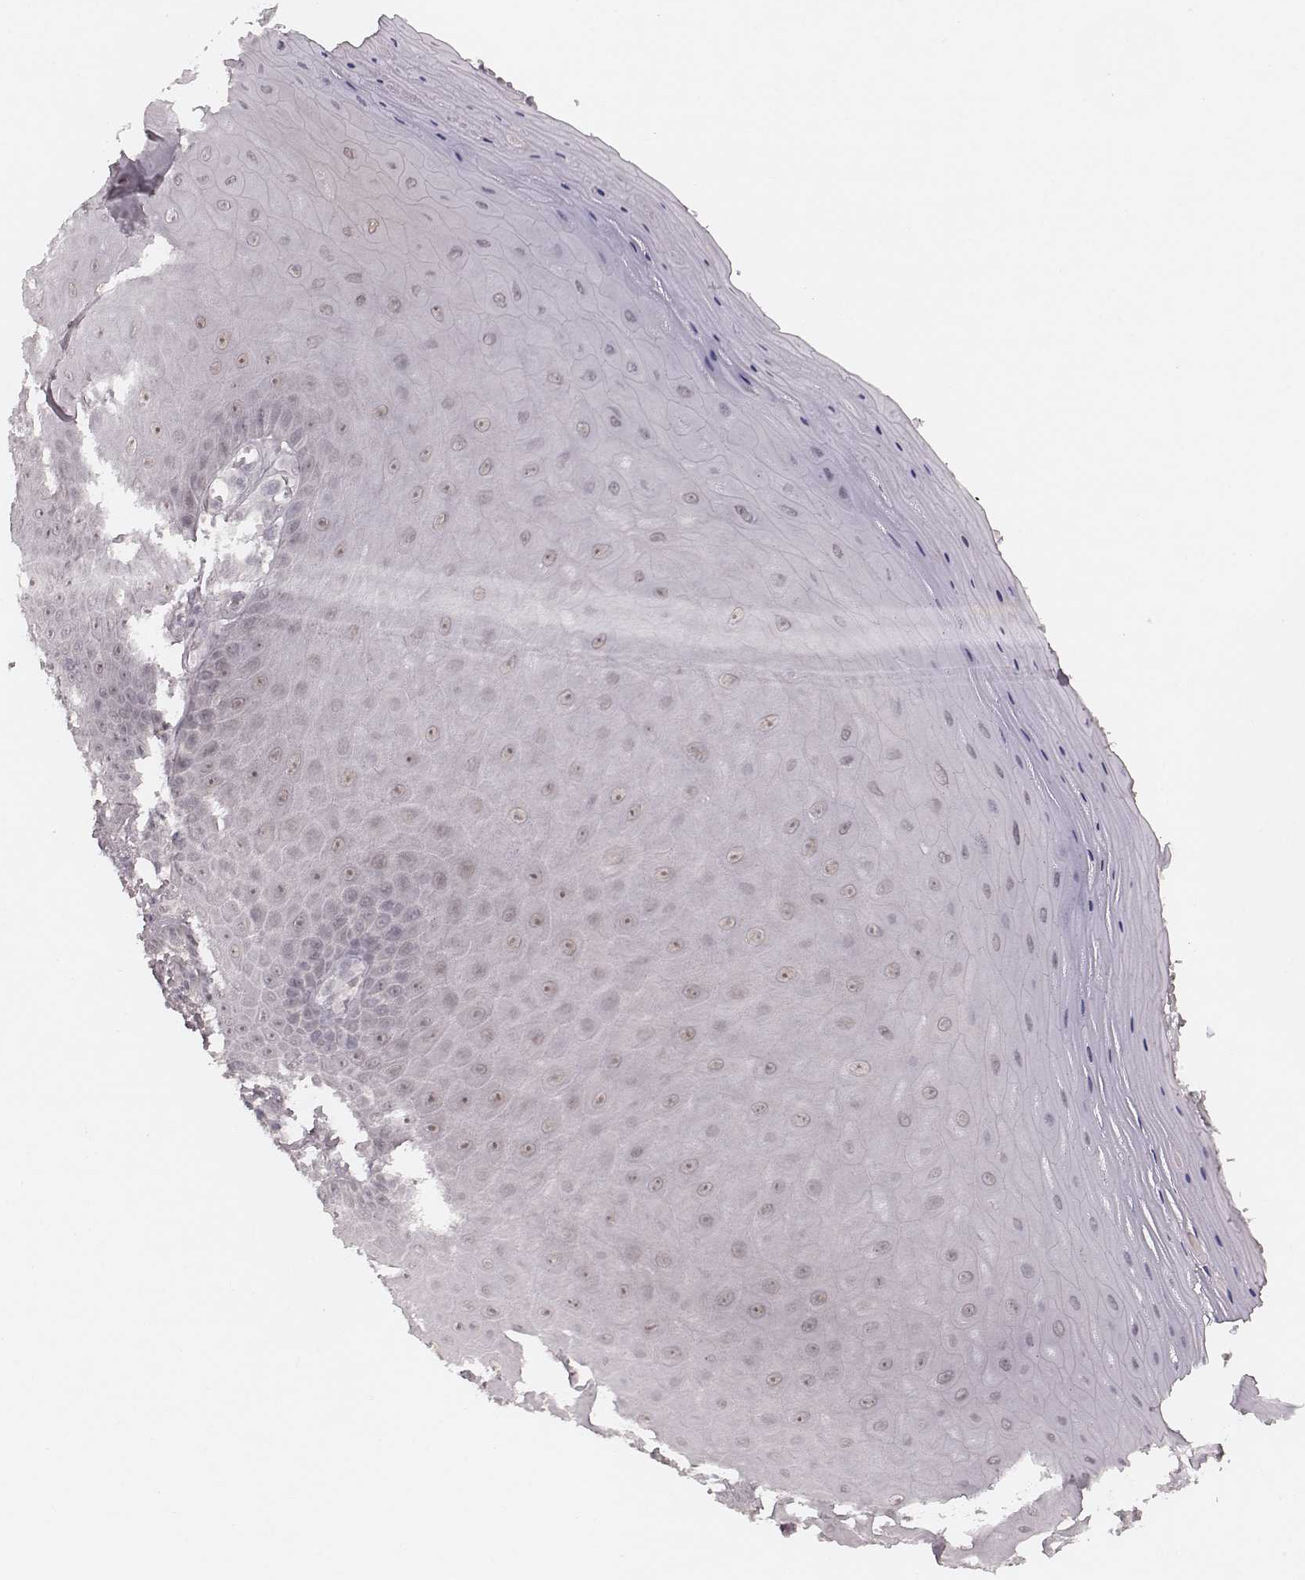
{"staining": {"intensity": "negative", "quantity": "none", "location": "none"}, "tissue": "vagina", "cell_type": "Squamous epithelial cells", "image_type": "normal", "snomed": [{"axis": "morphology", "description": "Normal tissue, NOS"}, {"axis": "topography", "description": "Vagina"}], "caption": "Unremarkable vagina was stained to show a protein in brown. There is no significant positivity in squamous epithelial cells.", "gene": "FAM13B", "patient": {"sex": "female", "age": 83}}